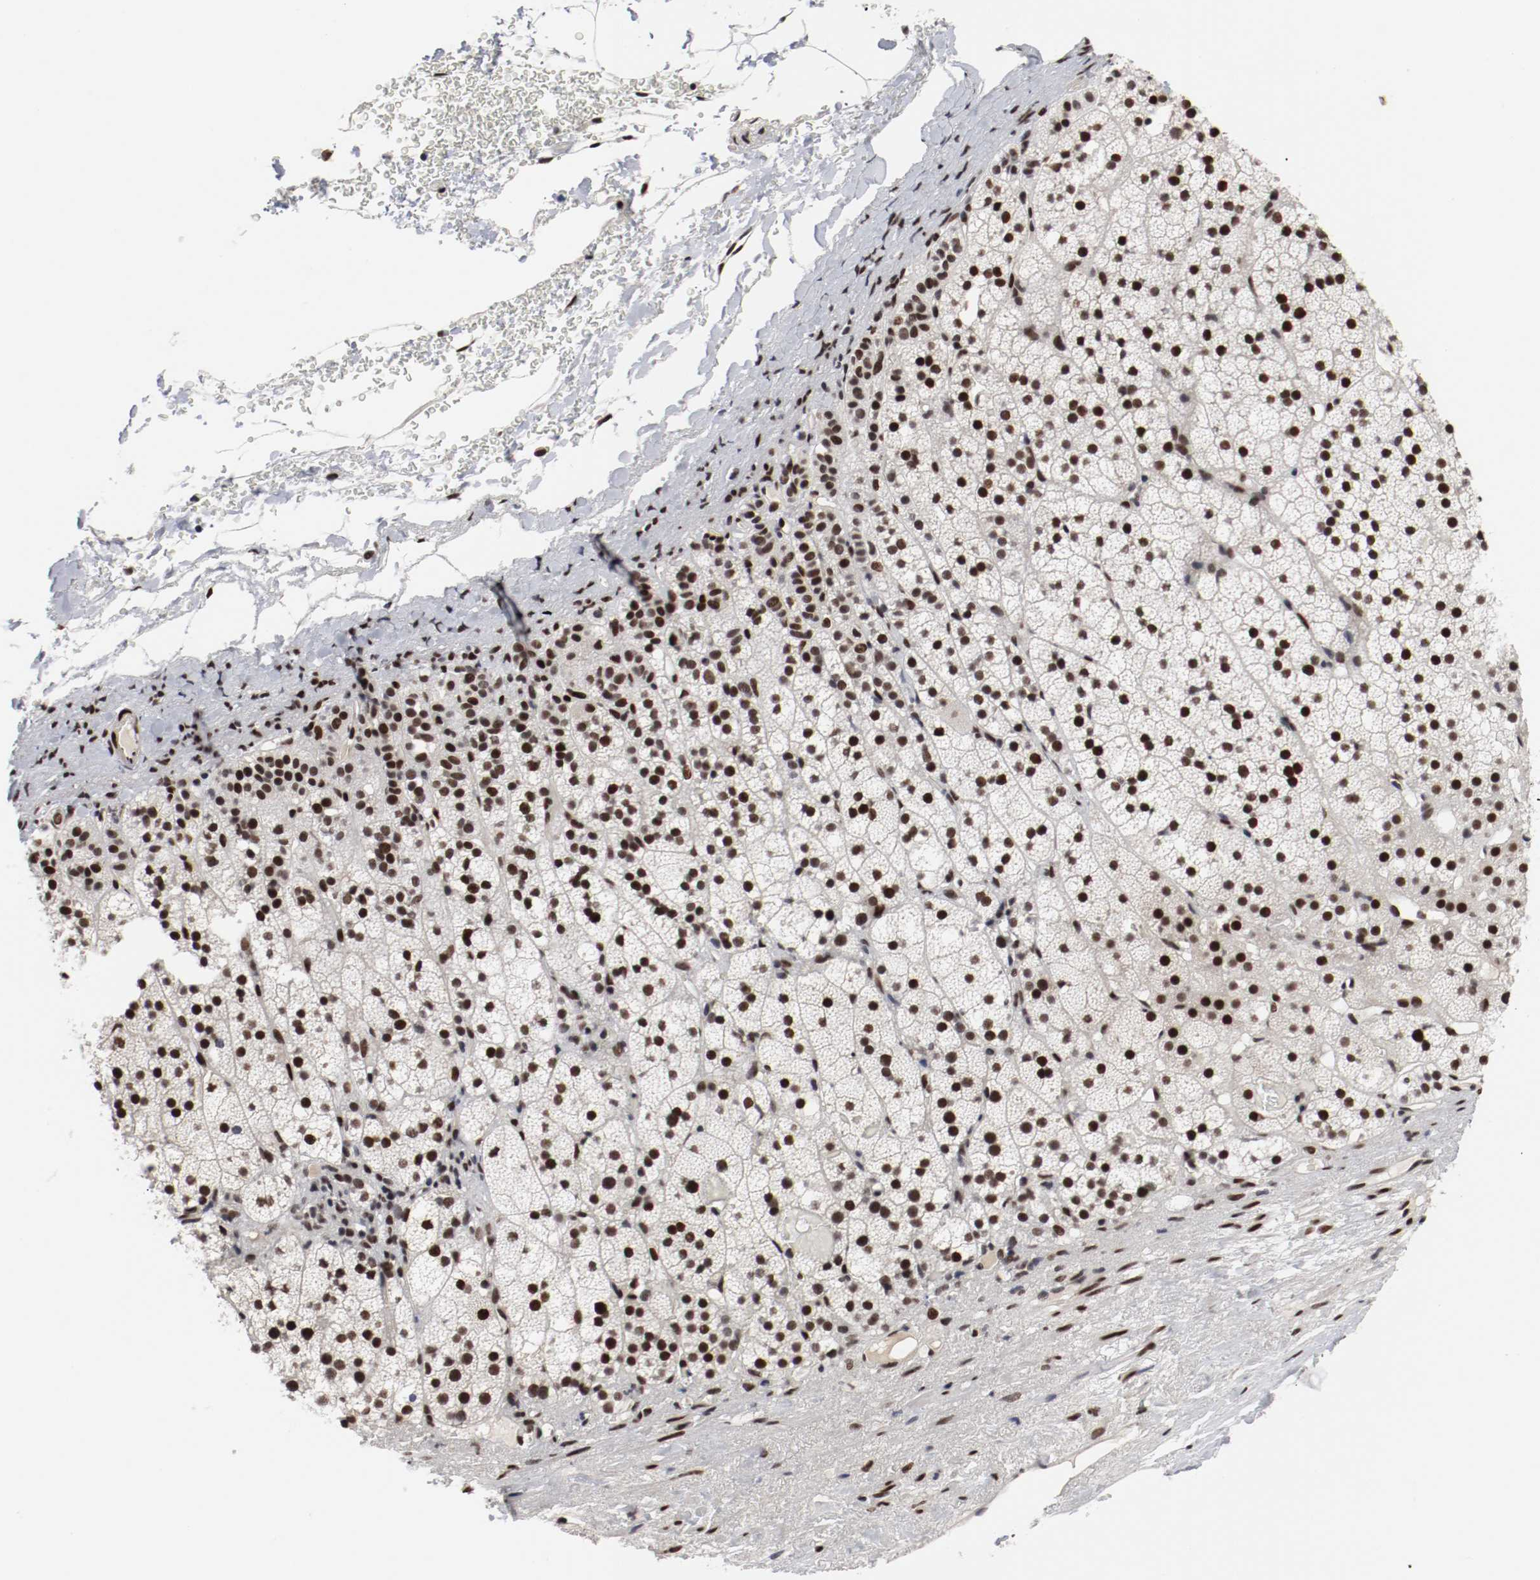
{"staining": {"intensity": "strong", "quantity": ">75%", "location": "nuclear"}, "tissue": "adrenal gland", "cell_type": "Glandular cells", "image_type": "normal", "snomed": [{"axis": "morphology", "description": "Normal tissue, NOS"}, {"axis": "topography", "description": "Adrenal gland"}], "caption": "Immunohistochemical staining of benign adrenal gland exhibits high levels of strong nuclear staining in about >75% of glandular cells. The protein is stained brown, and the nuclei are stained in blue (DAB IHC with brightfield microscopy, high magnification).", "gene": "MEF2D", "patient": {"sex": "male", "age": 35}}